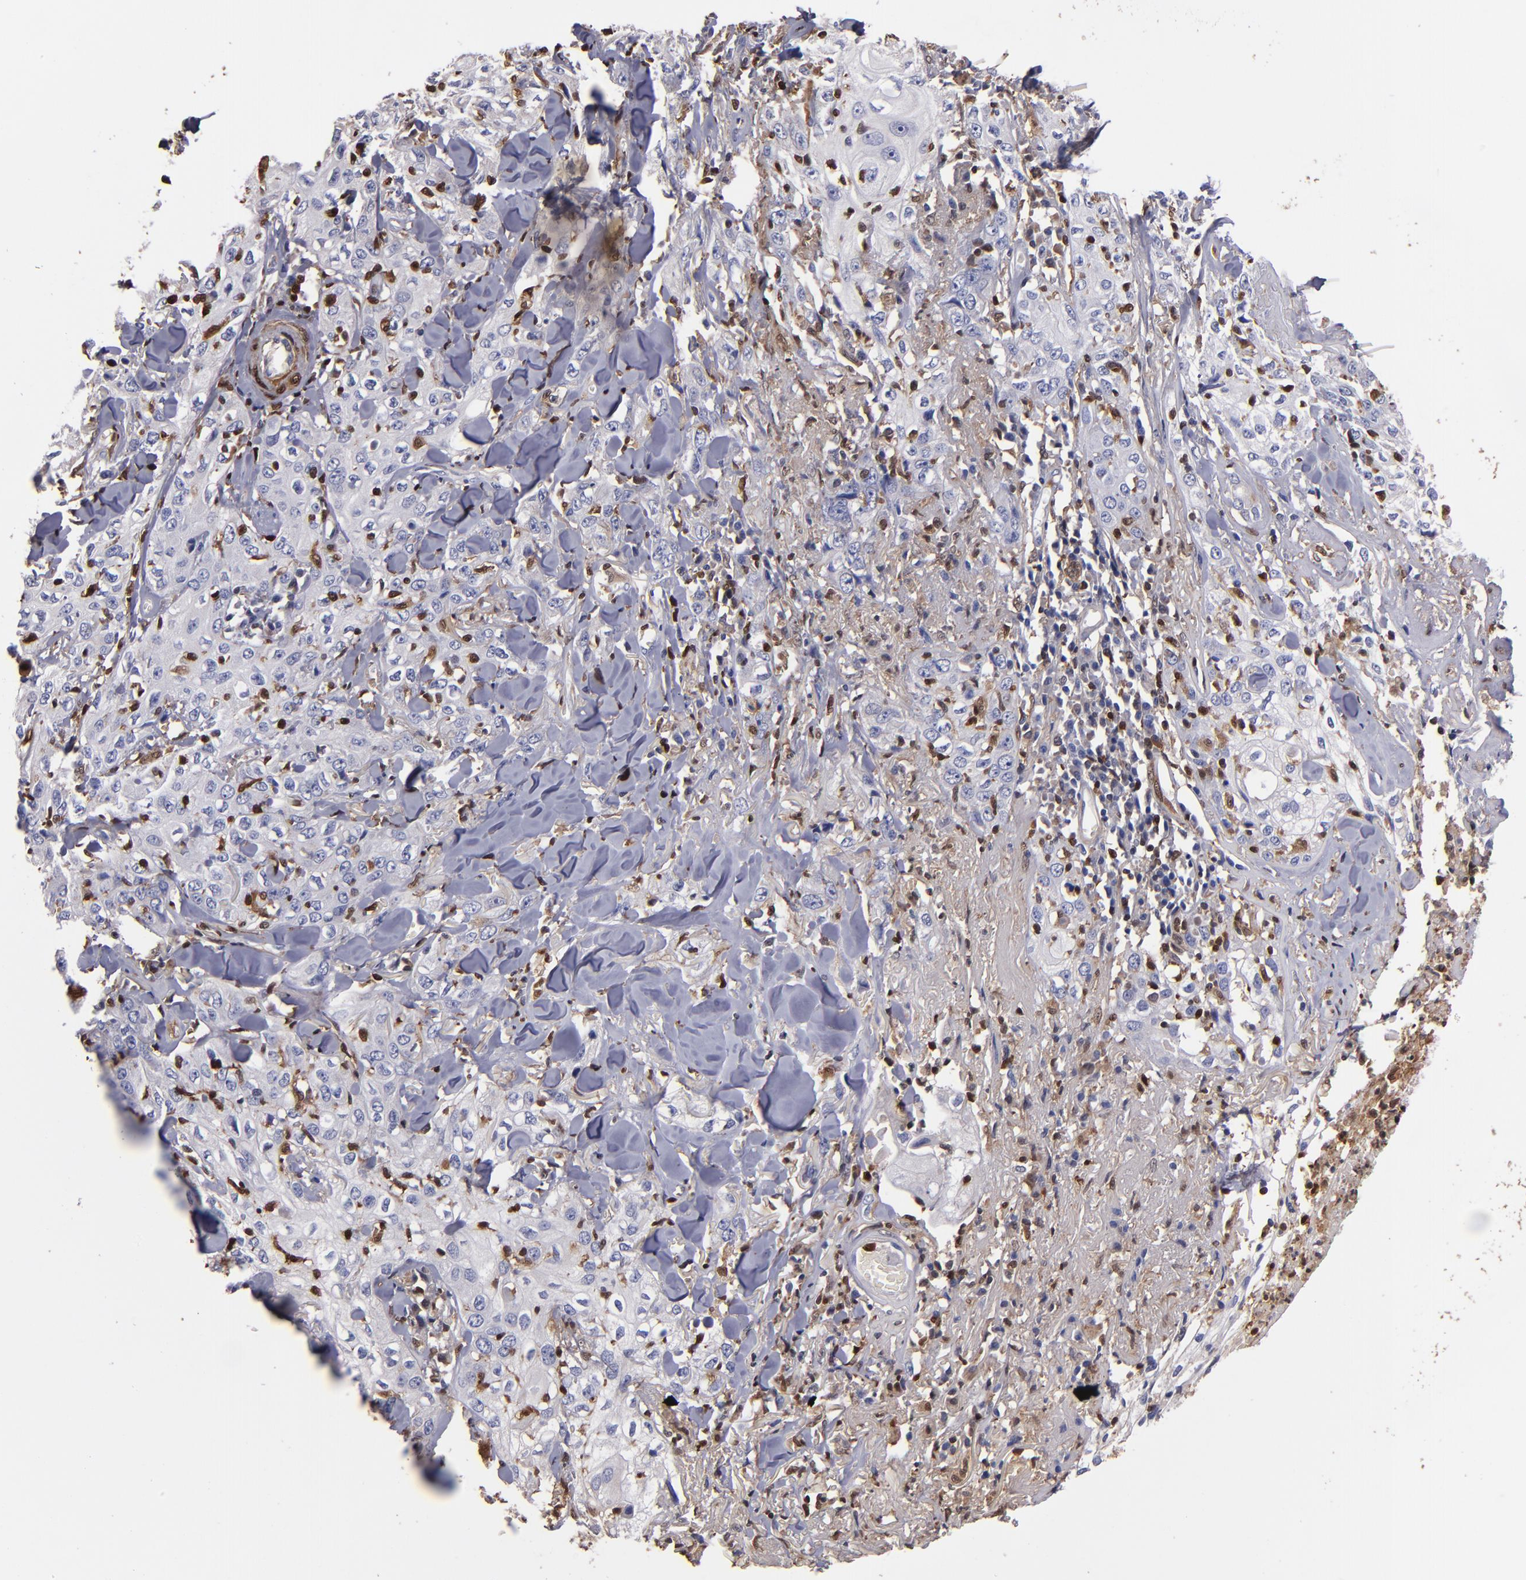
{"staining": {"intensity": "negative", "quantity": "none", "location": "none"}, "tissue": "skin cancer", "cell_type": "Tumor cells", "image_type": "cancer", "snomed": [{"axis": "morphology", "description": "Squamous cell carcinoma, NOS"}, {"axis": "topography", "description": "Skin"}], "caption": "Tumor cells show no significant protein positivity in skin cancer. Brightfield microscopy of IHC stained with DAB (brown) and hematoxylin (blue), captured at high magnification.", "gene": "S100A4", "patient": {"sex": "male", "age": 65}}